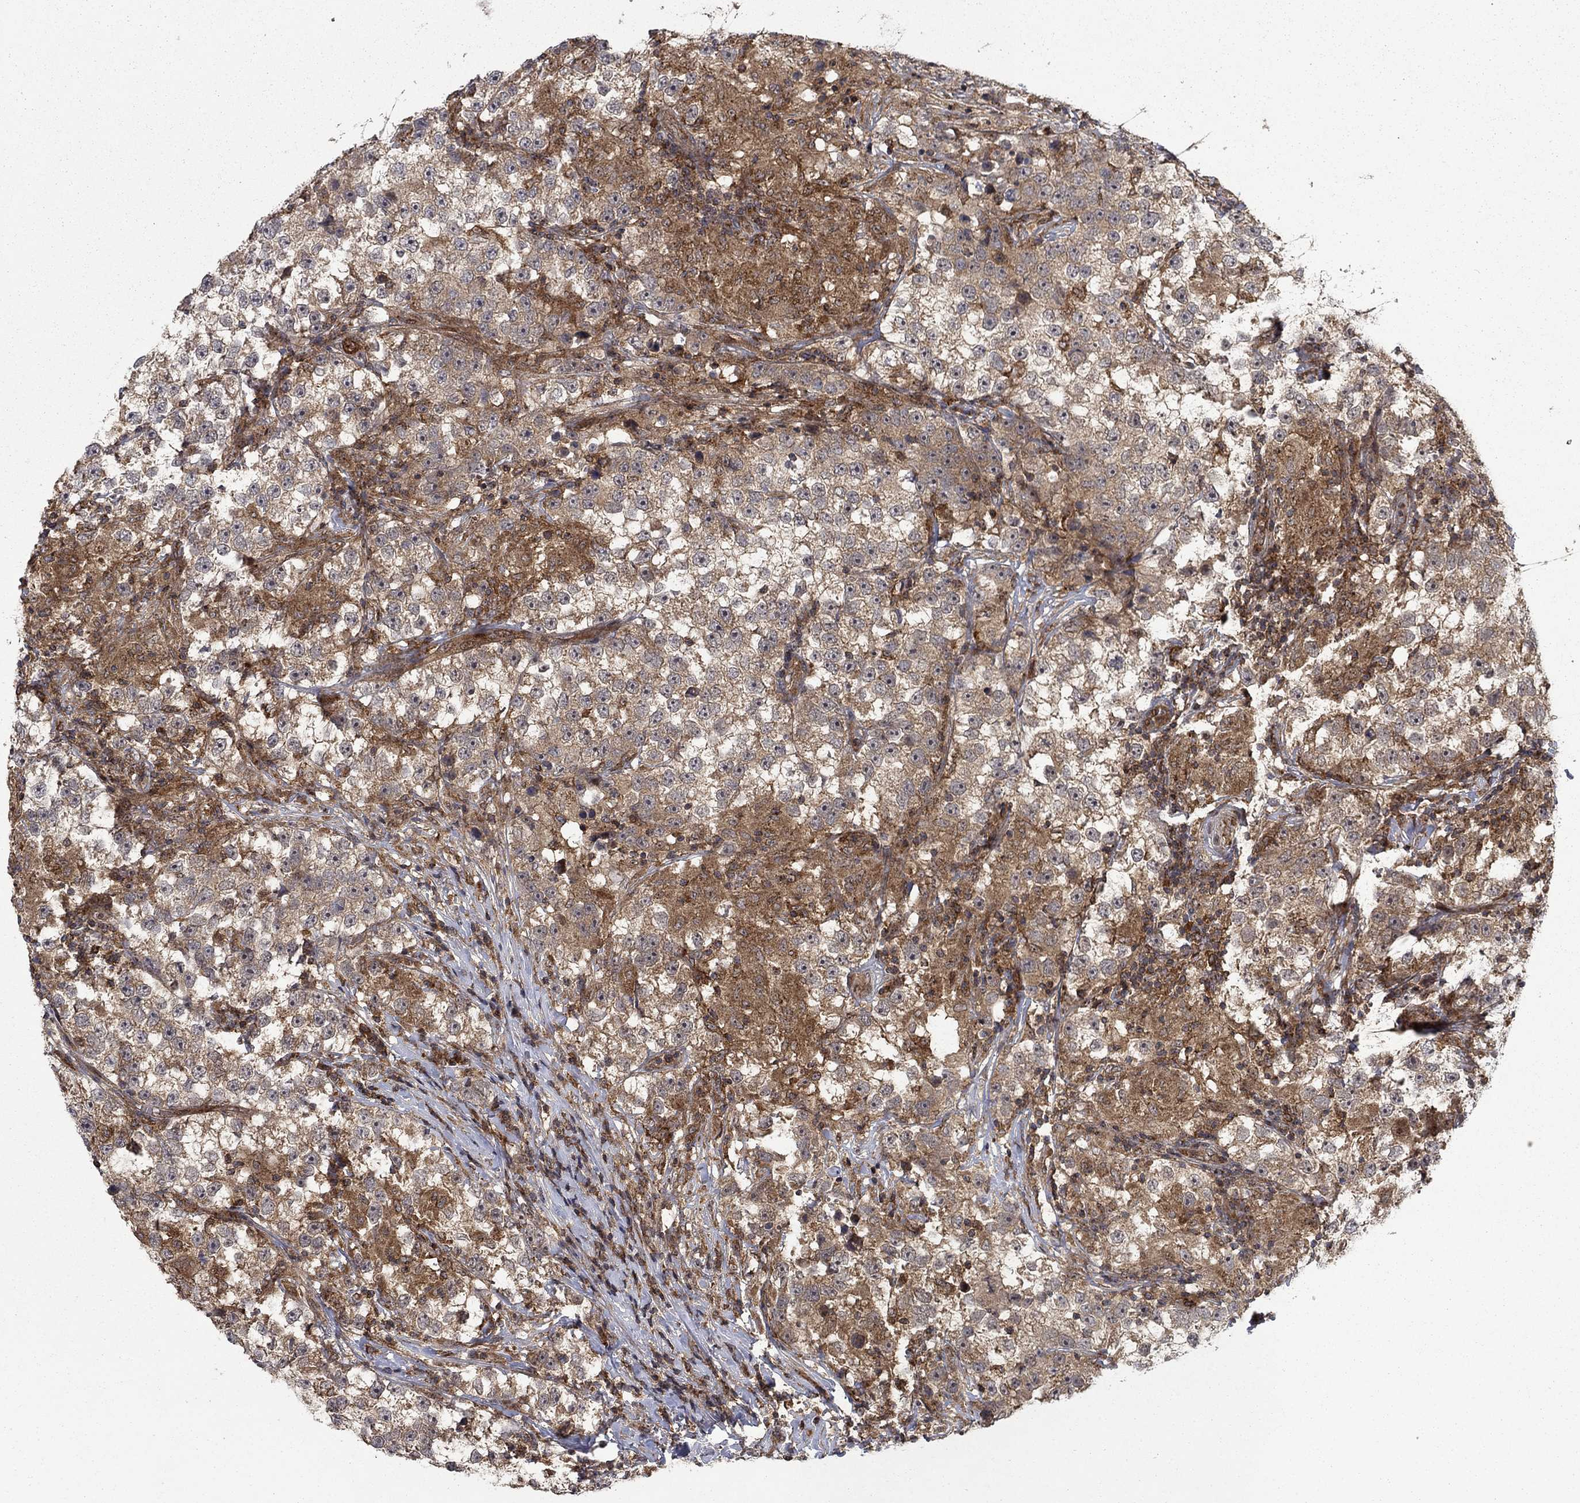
{"staining": {"intensity": "moderate", "quantity": "<25%", "location": "cytoplasmic/membranous"}, "tissue": "testis cancer", "cell_type": "Tumor cells", "image_type": "cancer", "snomed": [{"axis": "morphology", "description": "Seminoma, NOS"}, {"axis": "topography", "description": "Testis"}], "caption": "IHC photomicrograph of human testis cancer (seminoma) stained for a protein (brown), which displays low levels of moderate cytoplasmic/membranous expression in approximately <25% of tumor cells.", "gene": "IFI35", "patient": {"sex": "male", "age": 46}}